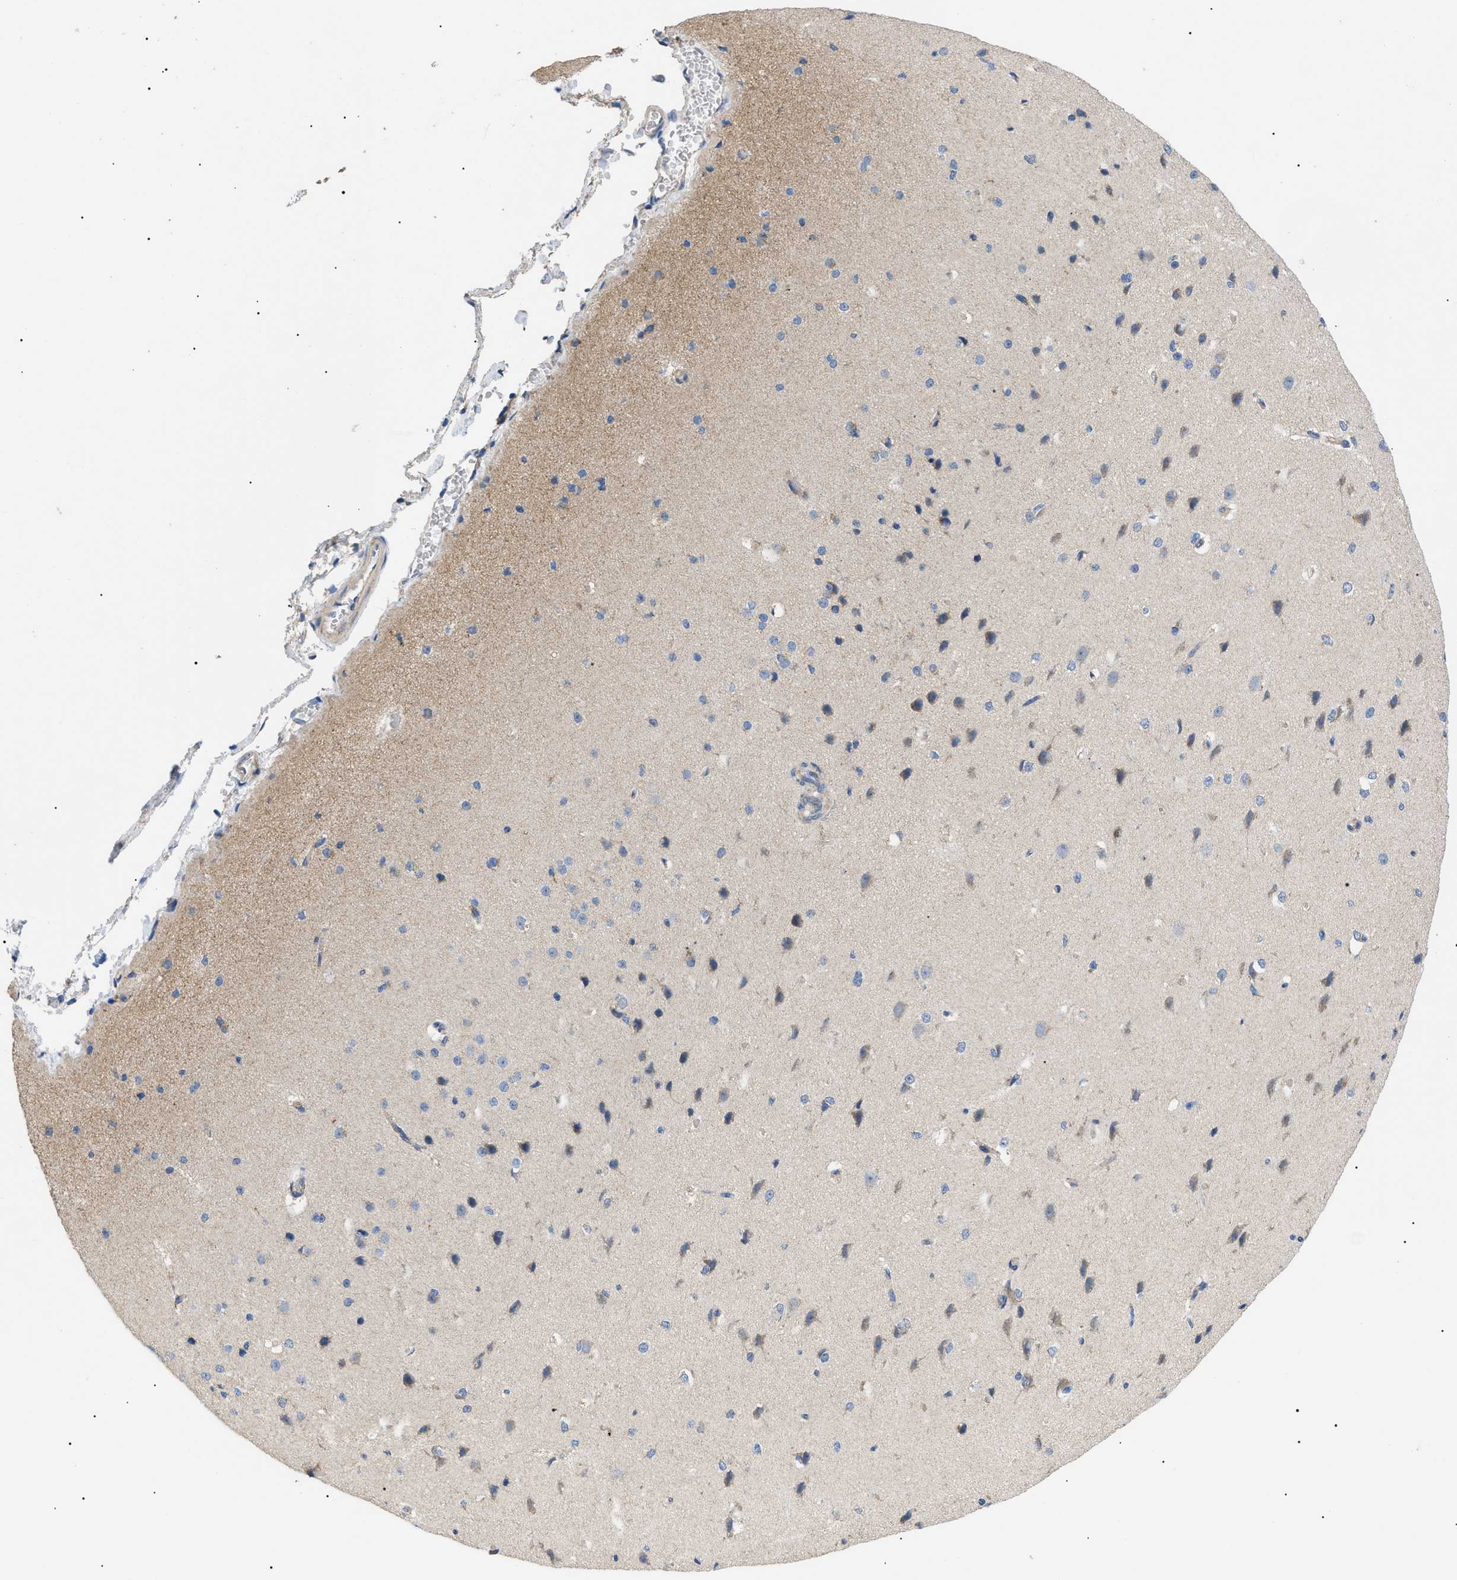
{"staining": {"intensity": "weak", "quantity": "25%-75%", "location": "cytoplasmic/membranous"}, "tissue": "cerebral cortex", "cell_type": "Endothelial cells", "image_type": "normal", "snomed": [{"axis": "morphology", "description": "Normal tissue, NOS"}, {"axis": "morphology", "description": "Developmental malformation"}, {"axis": "topography", "description": "Cerebral cortex"}], "caption": "Weak cytoplasmic/membranous positivity is seen in about 25%-75% of endothelial cells in unremarkable cerebral cortex.", "gene": "TOMM6", "patient": {"sex": "female", "age": 30}}